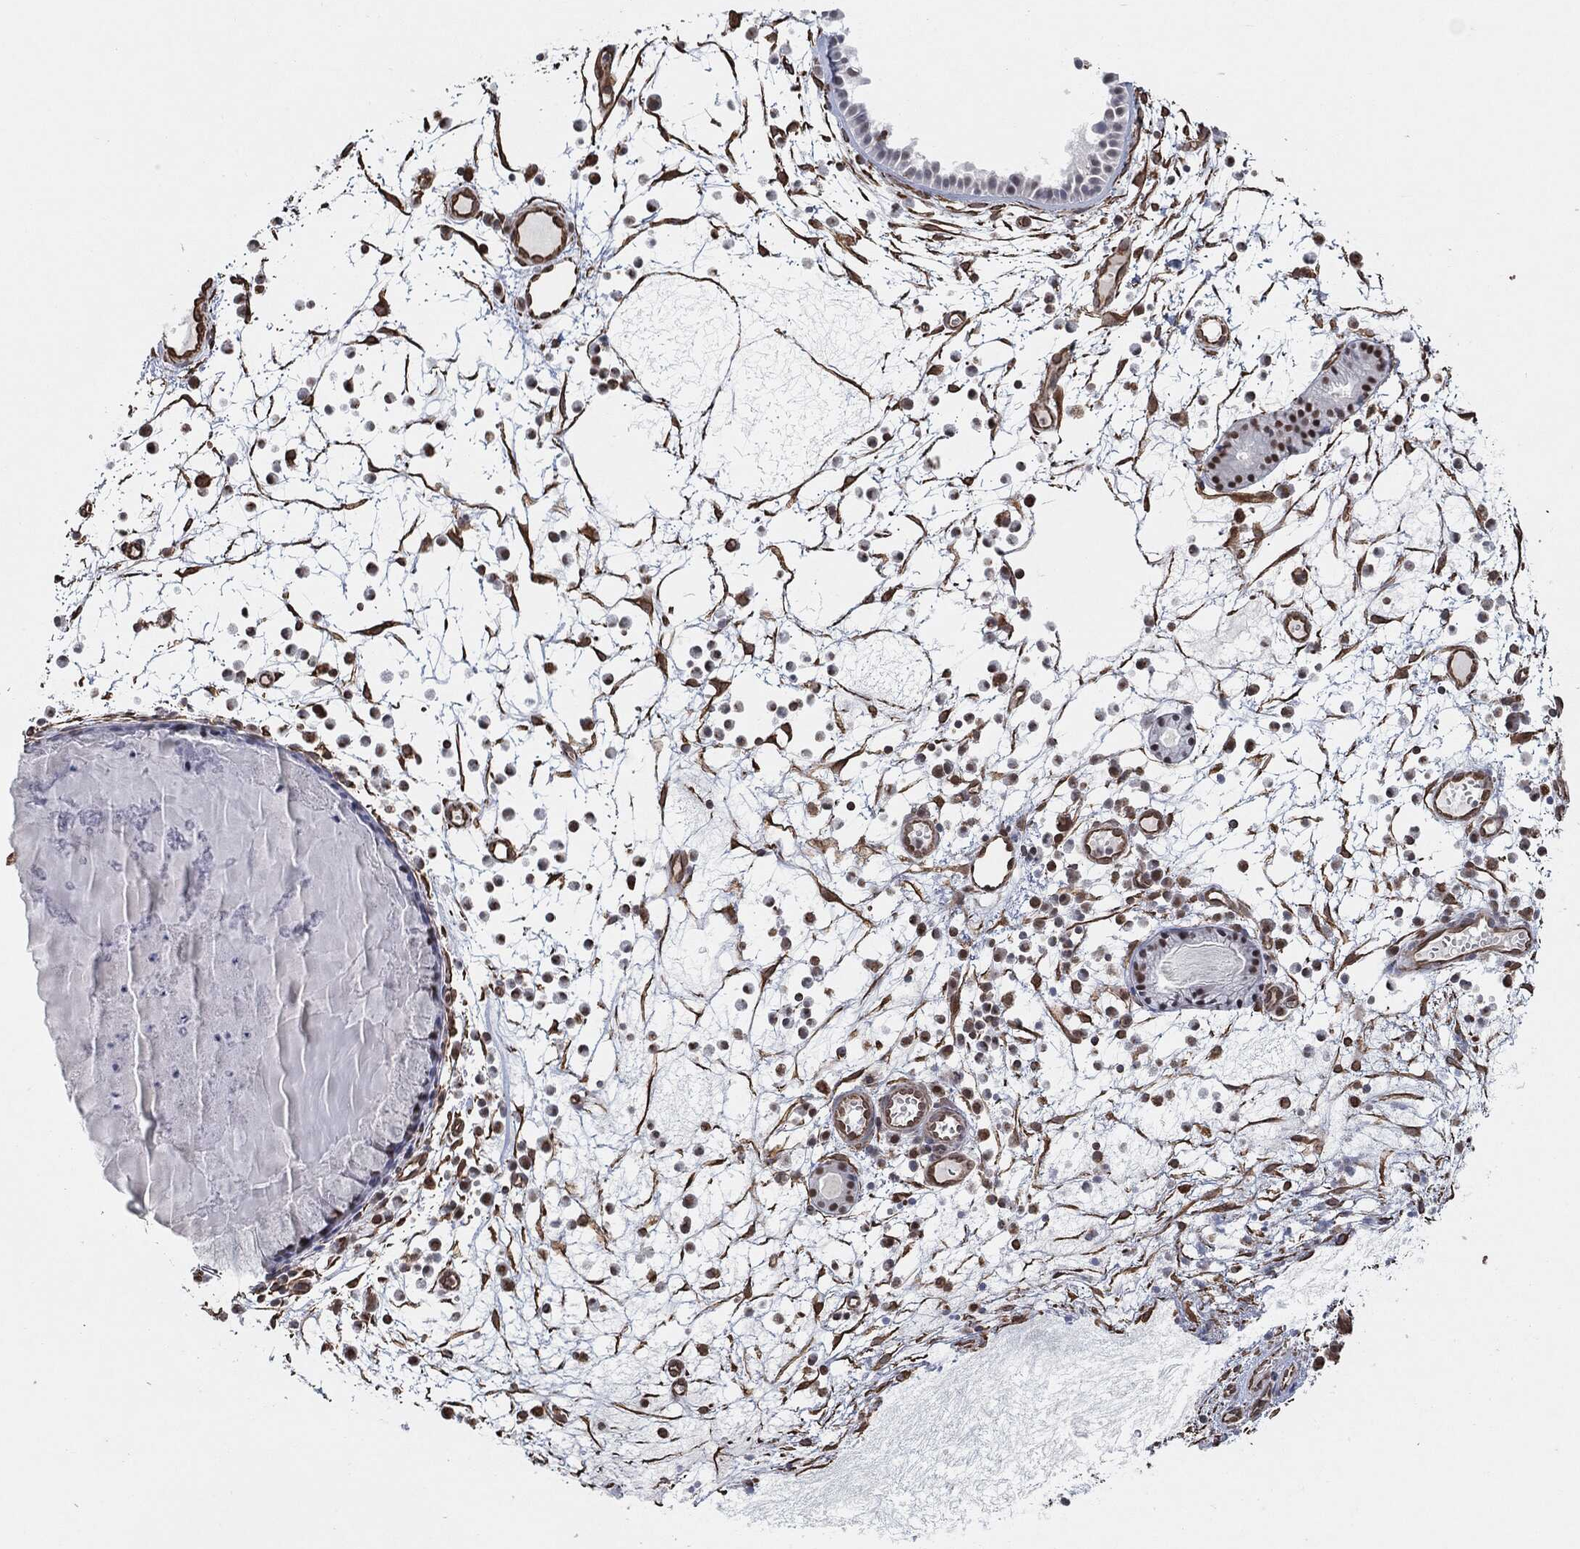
{"staining": {"intensity": "strong", "quantity": "25%-75%", "location": "nuclear"}, "tissue": "nasopharynx", "cell_type": "Respiratory epithelial cells", "image_type": "normal", "snomed": [{"axis": "morphology", "description": "Normal tissue, NOS"}, {"axis": "topography", "description": "Nasopharynx"}], "caption": "Respiratory epithelial cells exhibit strong nuclear positivity in about 25%-75% of cells in unremarkable nasopharynx. The staining was performed using DAB, with brown indicating positive protein expression. Nuclei are stained blue with hematoxylin.", "gene": "TP53RK", "patient": {"sex": "female", "age": 73}}